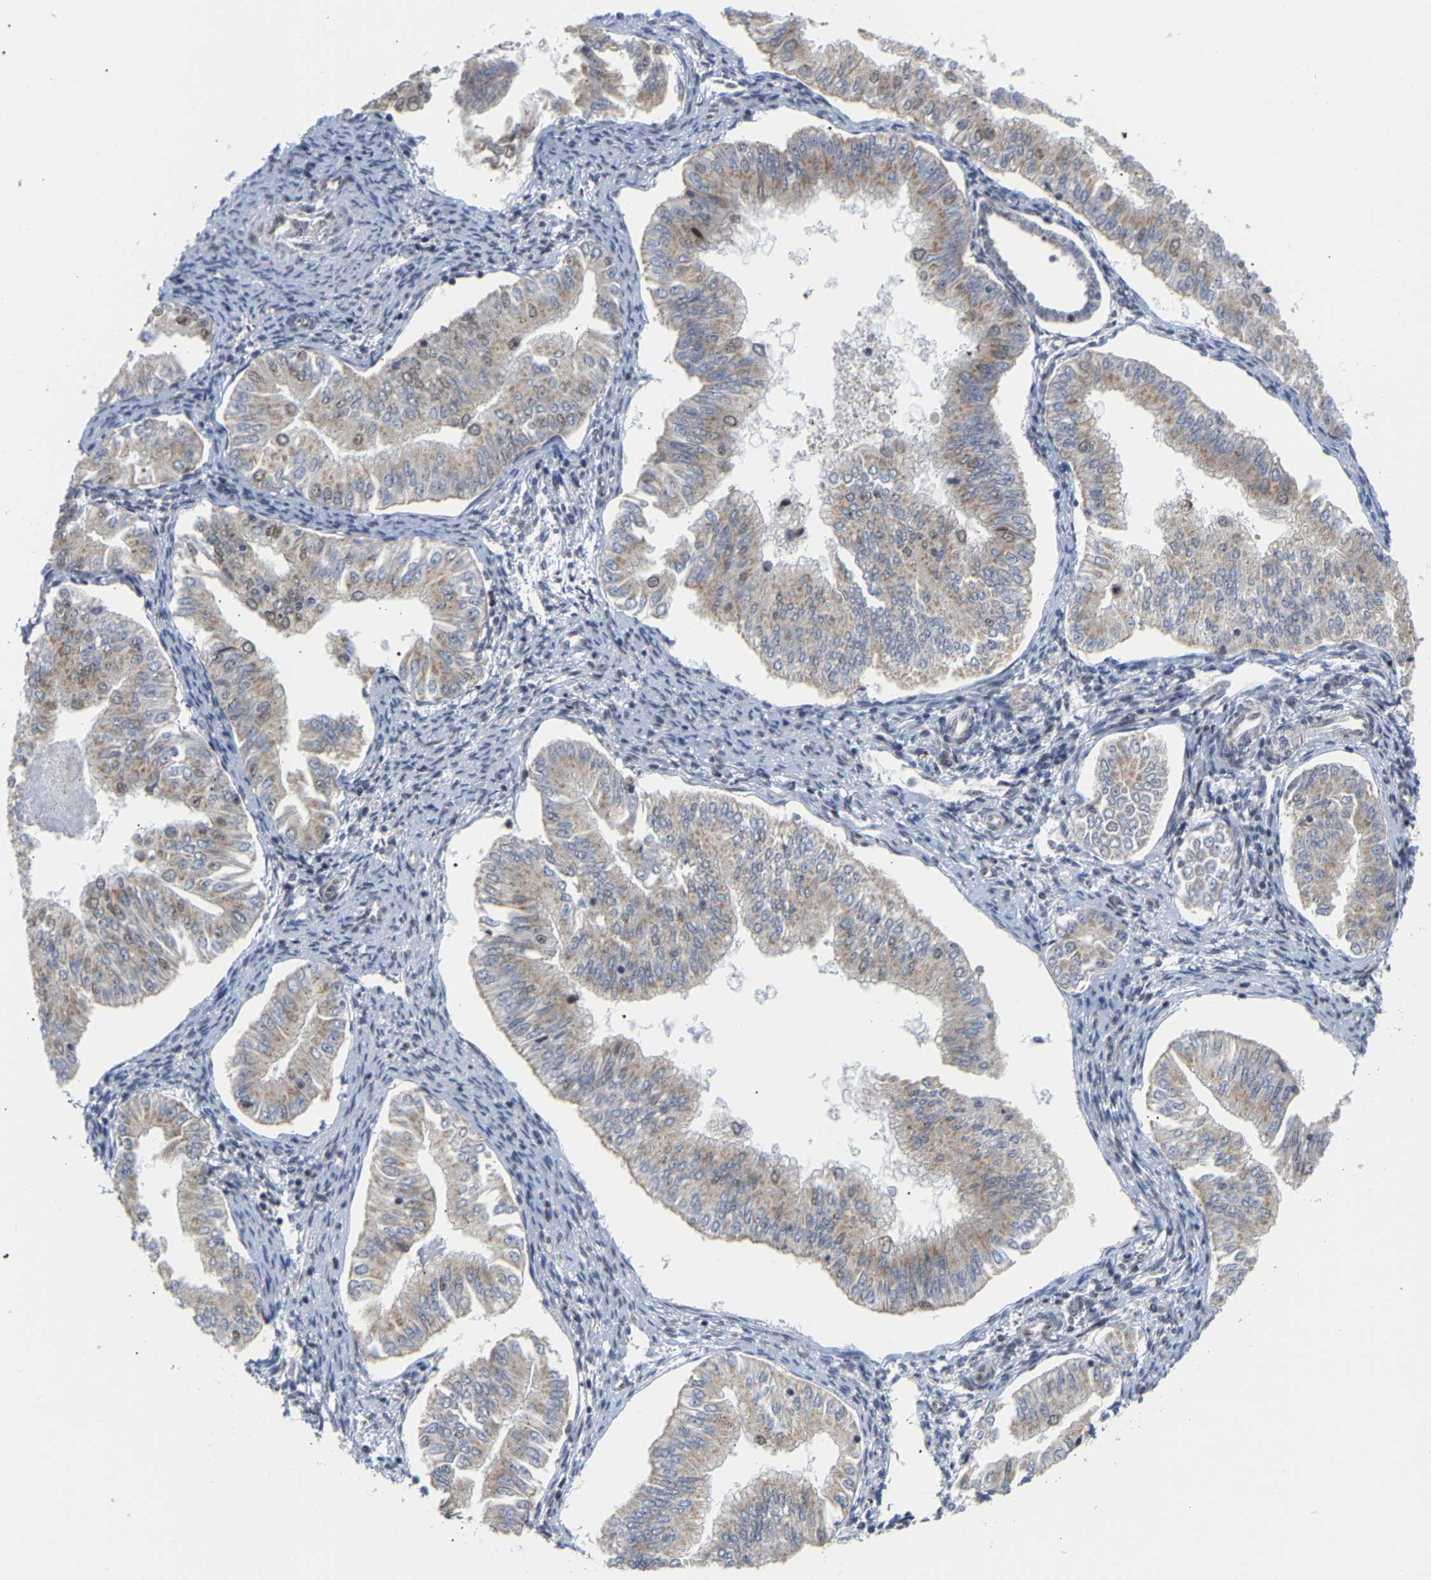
{"staining": {"intensity": "weak", "quantity": ">75%", "location": "cytoplasmic/membranous"}, "tissue": "endometrial cancer", "cell_type": "Tumor cells", "image_type": "cancer", "snomed": [{"axis": "morphology", "description": "Normal tissue, NOS"}, {"axis": "morphology", "description": "Adenocarcinoma, NOS"}, {"axis": "topography", "description": "Endometrium"}], "caption": "Brown immunohistochemical staining in endometrial cancer shows weak cytoplasmic/membranous positivity in approximately >75% of tumor cells.", "gene": "PCNT", "patient": {"sex": "female", "age": 53}}